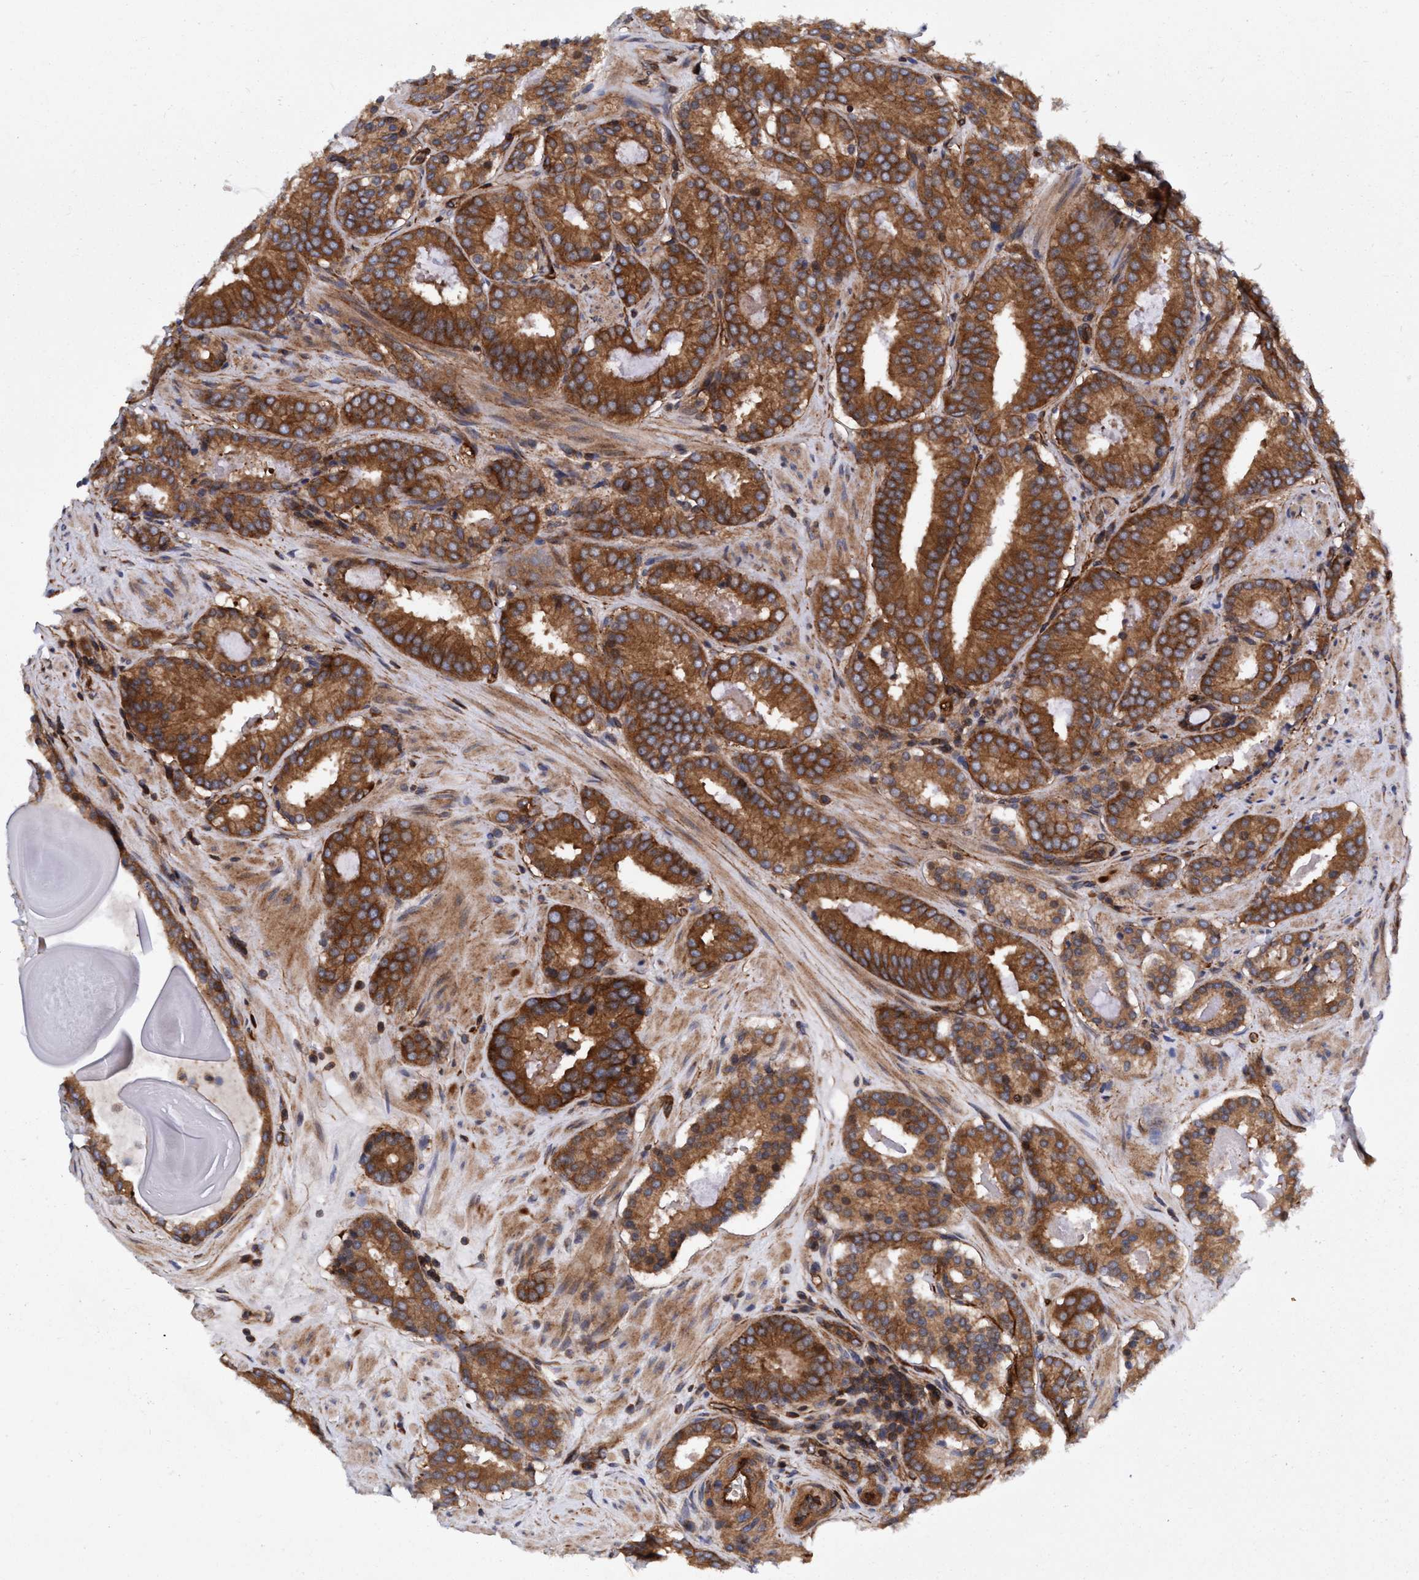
{"staining": {"intensity": "strong", "quantity": ">75%", "location": "cytoplasmic/membranous"}, "tissue": "prostate cancer", "cell_type": "Tumor cells", "image_type": "cancer", "snomed": [{"axis": "morphology", "description": "Adenocarcinoma, Low grade"}, {"axis": "topography", "description": "Prostate"}], "caption": "A photomicrograph of adenocarcinoma (low-grade) (prostate) stained for a protein exhibits strong cytoplasmic/membranous brown staining in tumor cells. The protein of interest is shown in brown color, while the nuclei are stained blue.", "gene": "MCM3AP", "patient": {"sex": "male", "age": 69}}